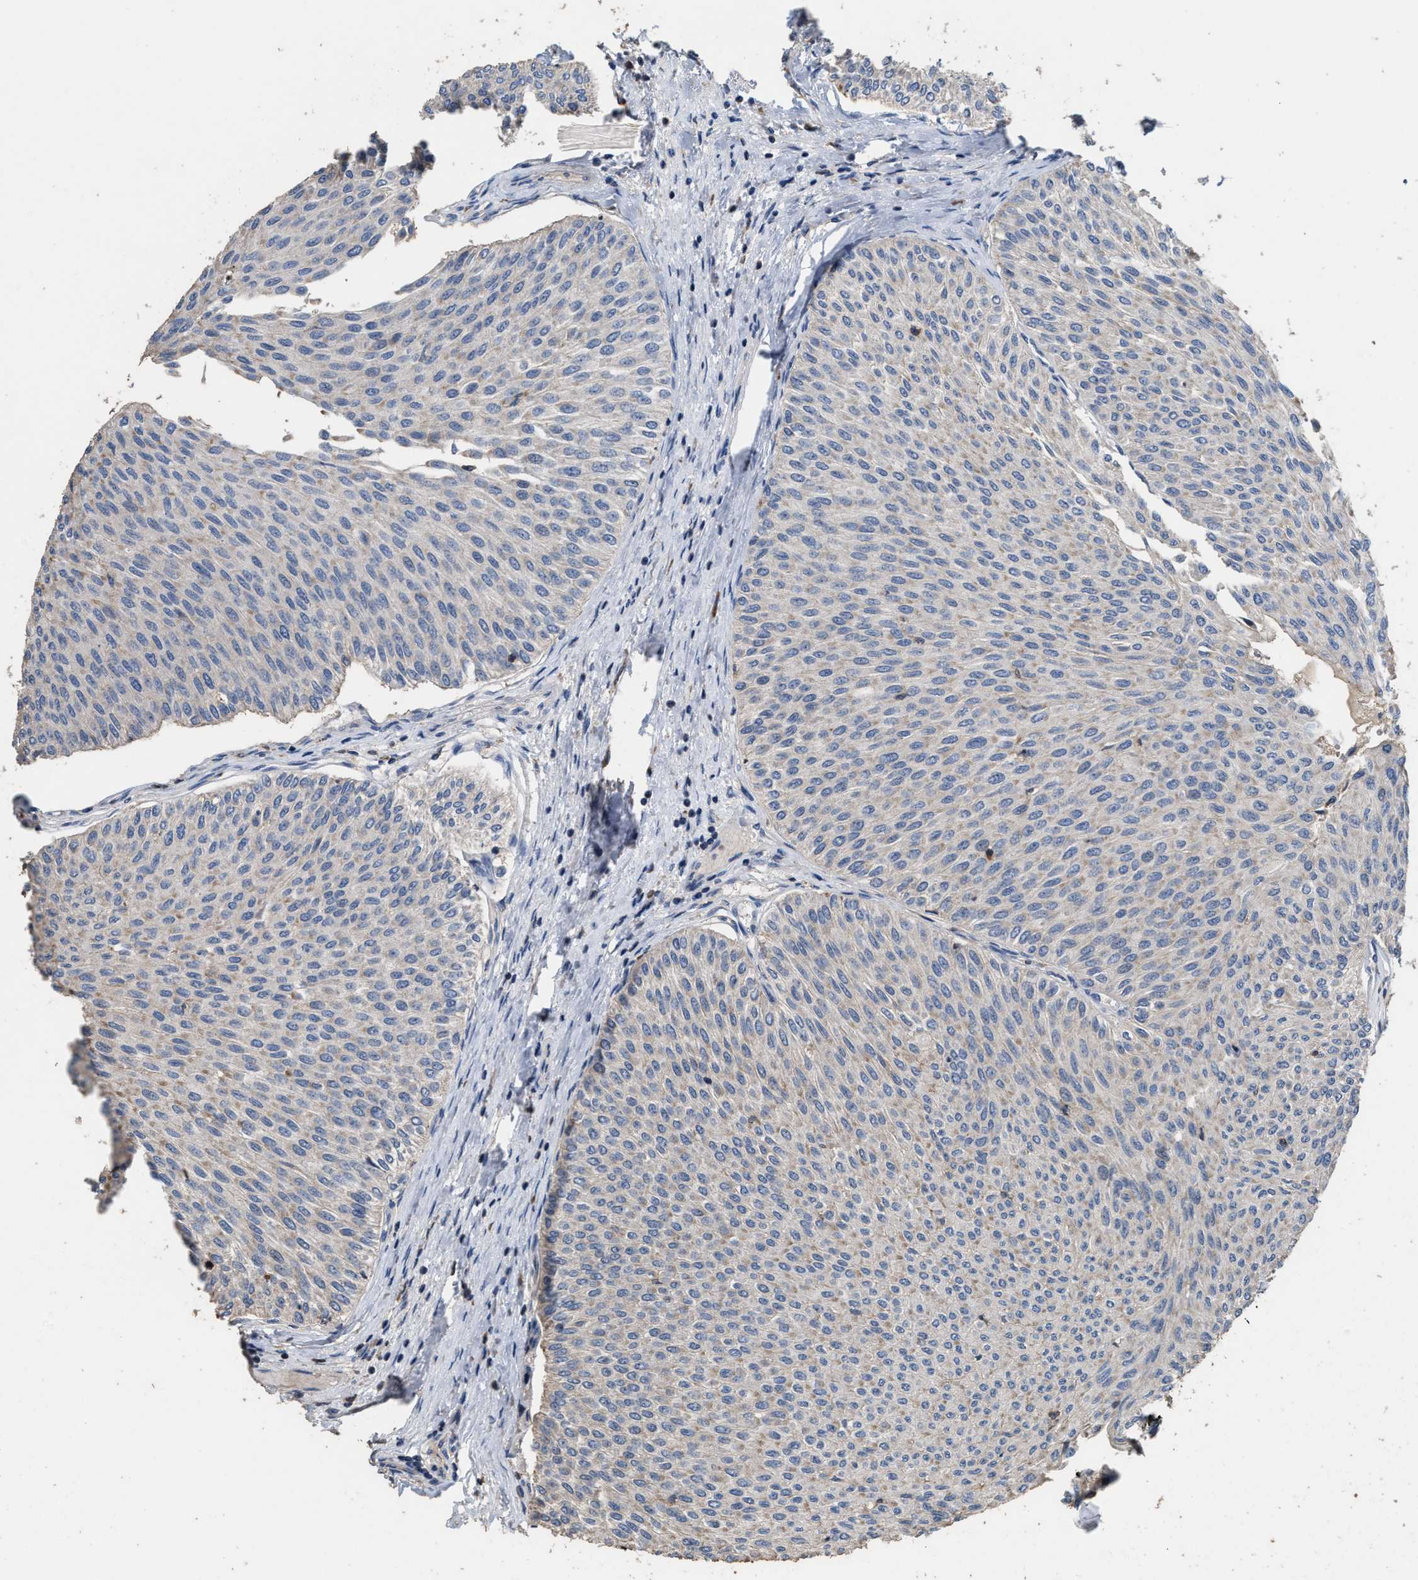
{"staining": {"intensity": "weak", "quantity": "25%-75%", "location": "cytoplasmic/membranous"}, "tissue": "urothelial cancer", "cell_type": "Tumor cells", "image_type": "cancer", "snomed": [{"axis": "morphology", "description": "Urothelial carcinoma, Low grade"}, {"axis": "topography", "description": "Urinary bladder"}], "caption": "Urothelial carcinoma (low-grade) stained for a protein reveals weak cytoplasmic/membranous positivity in tumor cells. (DAB IHC with brightfield microscopy, high magnification).", "gene": "TDRKH", "patient": {"sex": "male", "age": 78}}